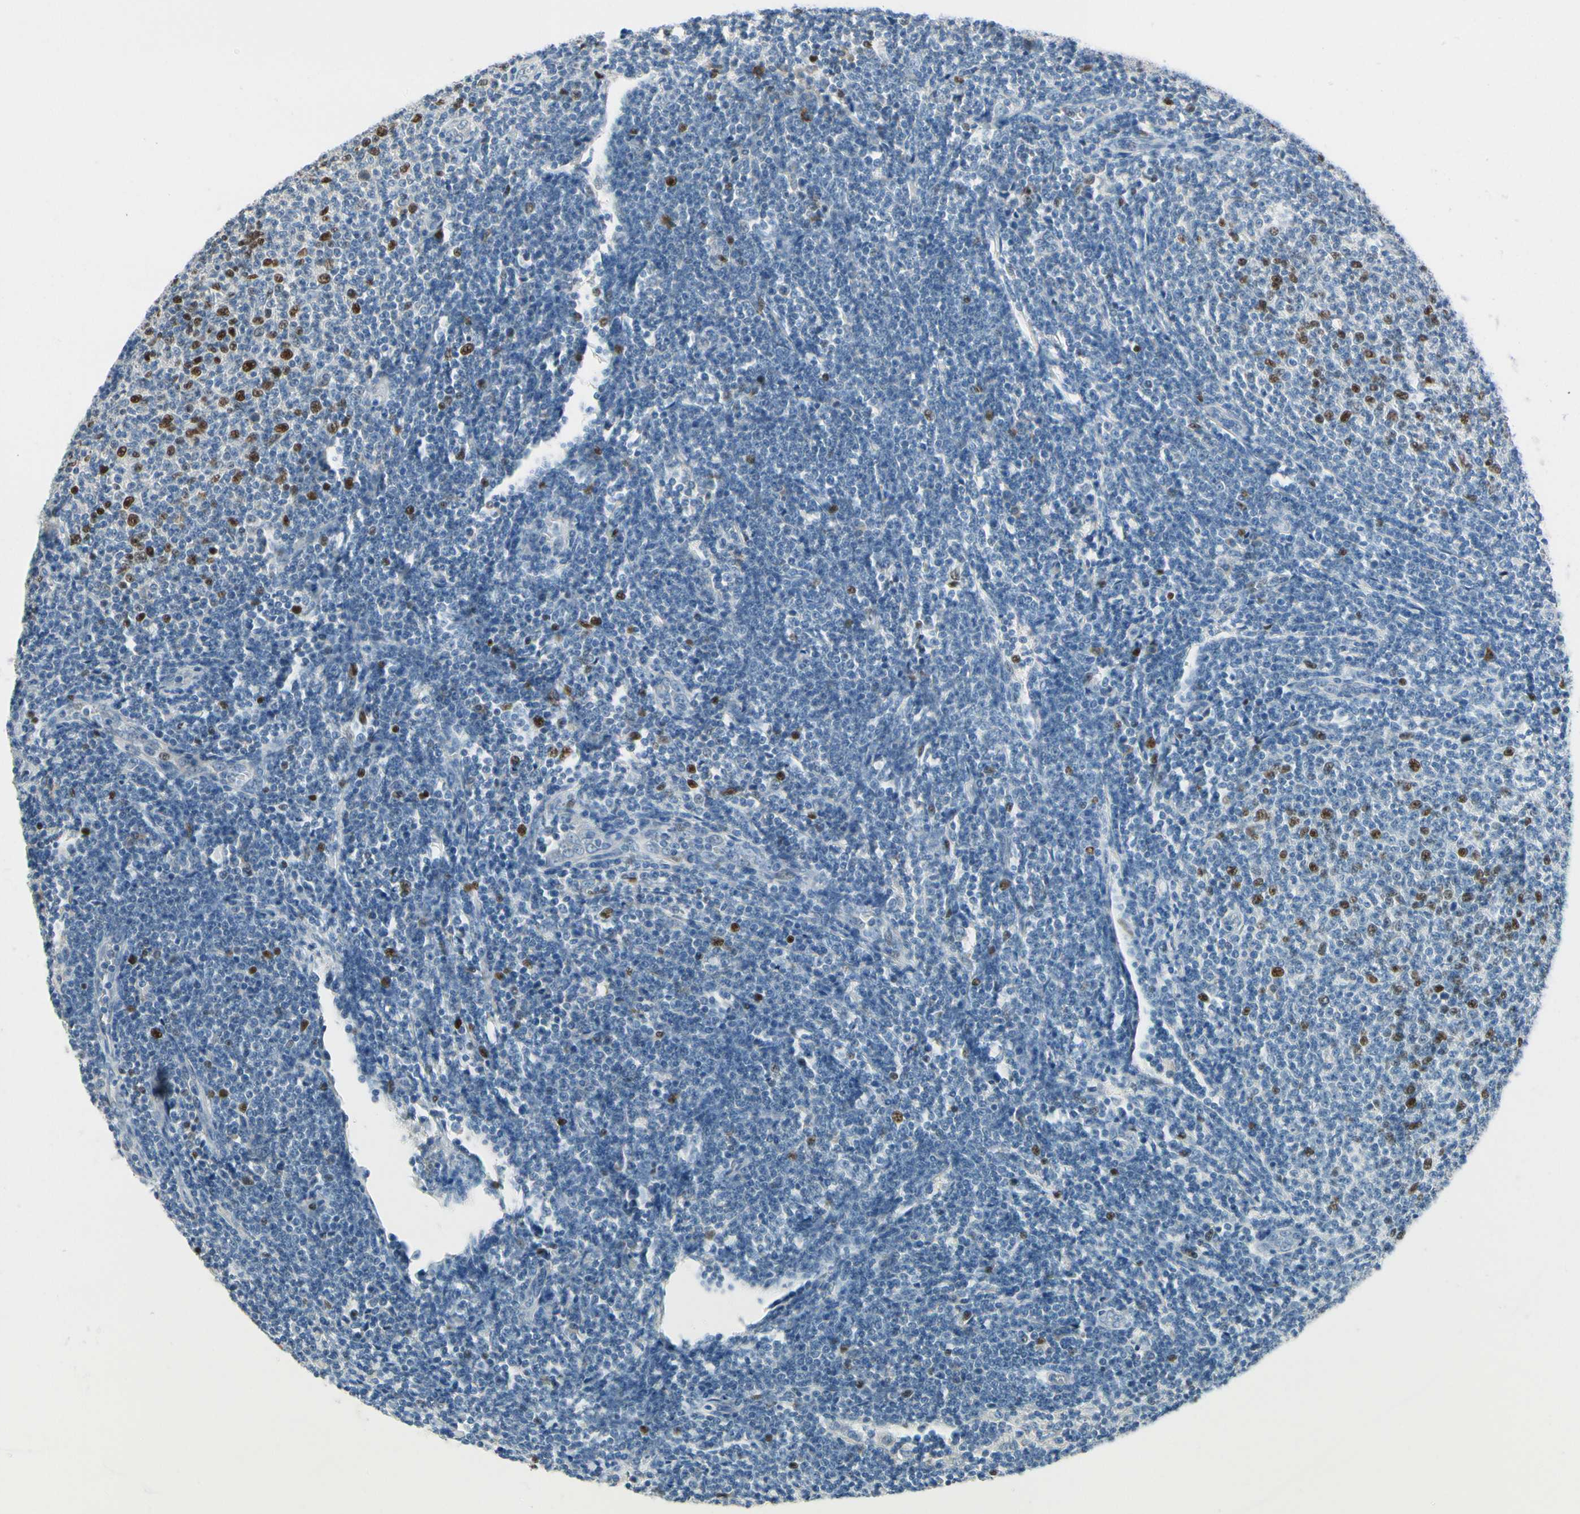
{"staining": {"intensity": "strong", "quantity": "<25%", "location": "nuclear"}, "tissue": "lymphoma", "cell_type": "Tumor cells", "image_type": "cancer", "snomed": [{"axis": "morphology", "description": "Malignant lymphoma, non-Hodgkin's type, Low grade"}, {"axis": "topography", "description": "Lymph node"}], "caption": "Human lymphoma stained with a protein marker demonstrates strong staining in tumor cells.", "gene": "ZKSCAN4", "patient": {"sex": "male", "age": 66}}